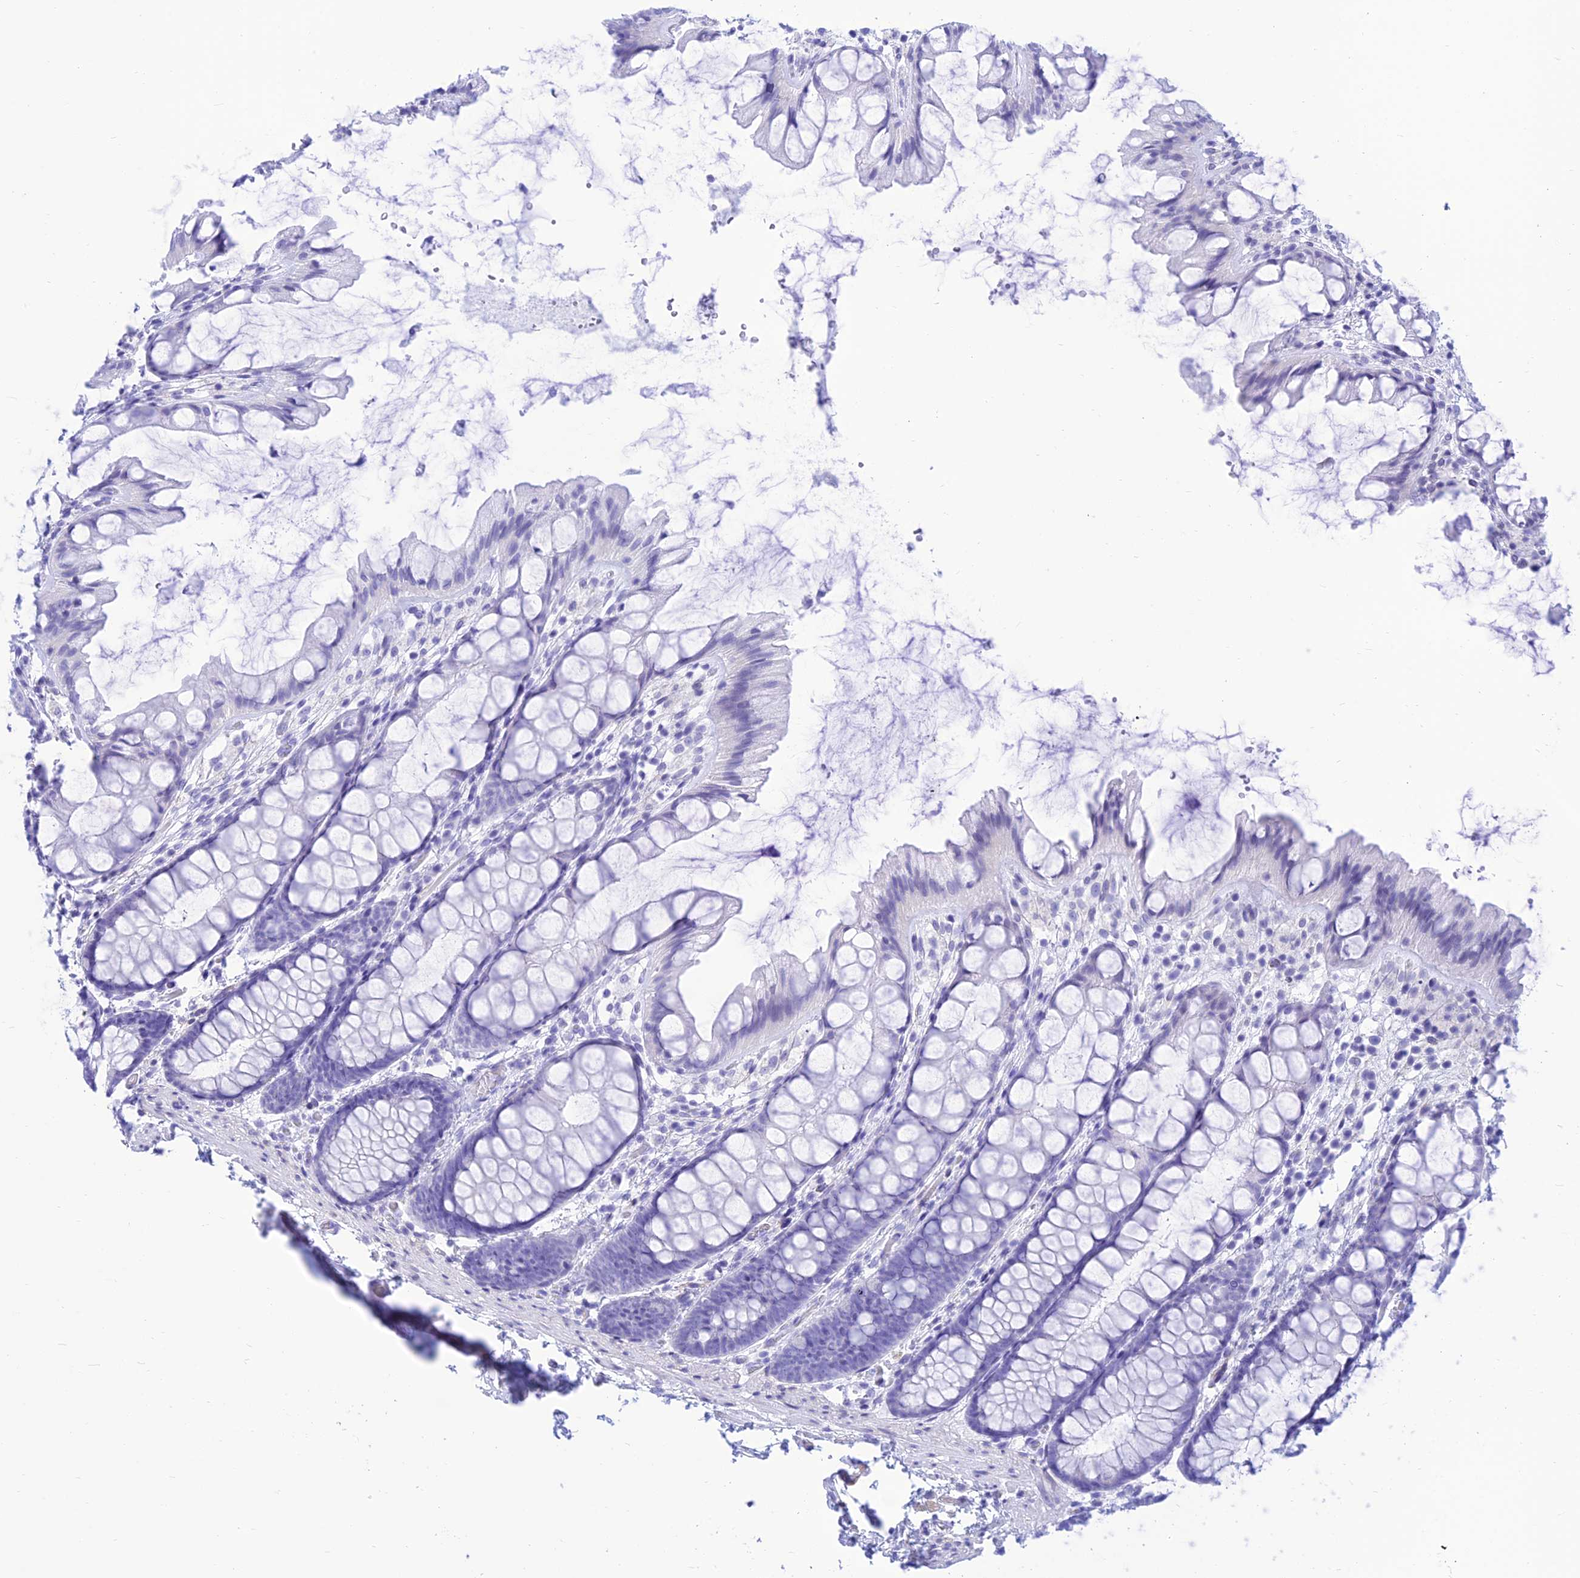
{"staining": {"intensity": "negative", "quantity": "none", "location": "none"}, "tissue": "colon", "cell_type": "Endothelial cells", "image_type": "normal", "snomed": [{"axis": "morphology", "description": "Normal tissue, NOS"}, {"axis": "topography", "description": "Colon"}], "caption": "This image is of unremarkable colon stained with IHC to label a protein in brown with the nuclei are counter-stained blue. There is no positivity in endothelial cells.", "gene": "PRNP", "patient": {"sex": "male", "age": 47}}